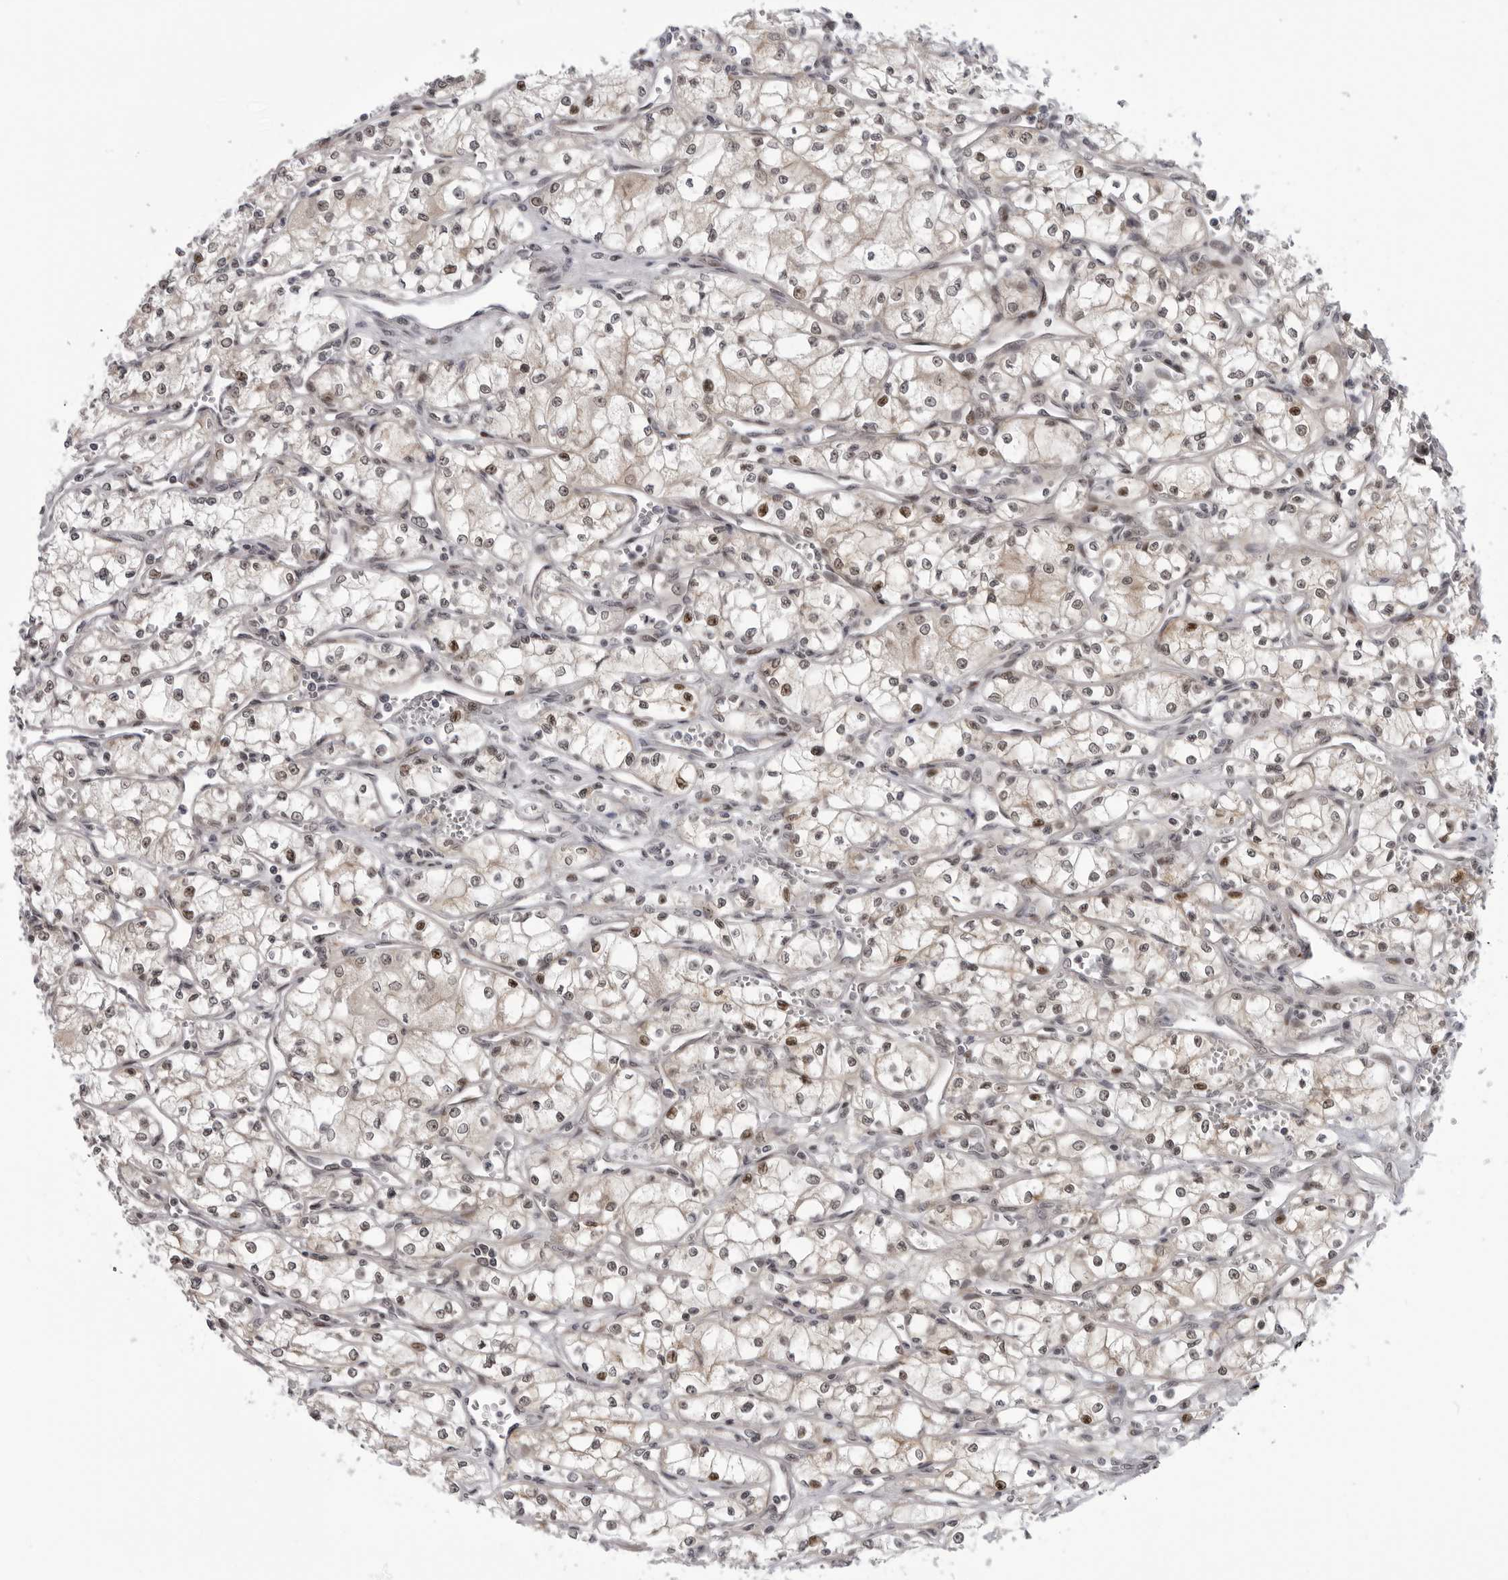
{"staining": {"intensity": "moderate", "quantity": "25%-75%", "location": "nuclear"}, "tissue": "renal cancer", "cell_type": "Tumor cells", "image_type": "cancer", "snomed": [{"axis": "morphology", "description": "Adenocarcinoma, NOS"}, {"axis": "topography", "description": "Kidney"}], "caption": "Immunohistochemistry histopathology image of neoplastic tissue: human renal cancer (adenocarcinoma) stained using immunohistochemistry demonstrates medium levels of moderate protein expression localized specifically in the nuclear of tumor cells, appearing as a nuclear brown color.", "gene": "ALPK2", "patient": {"sex": "male", "age": 59}}